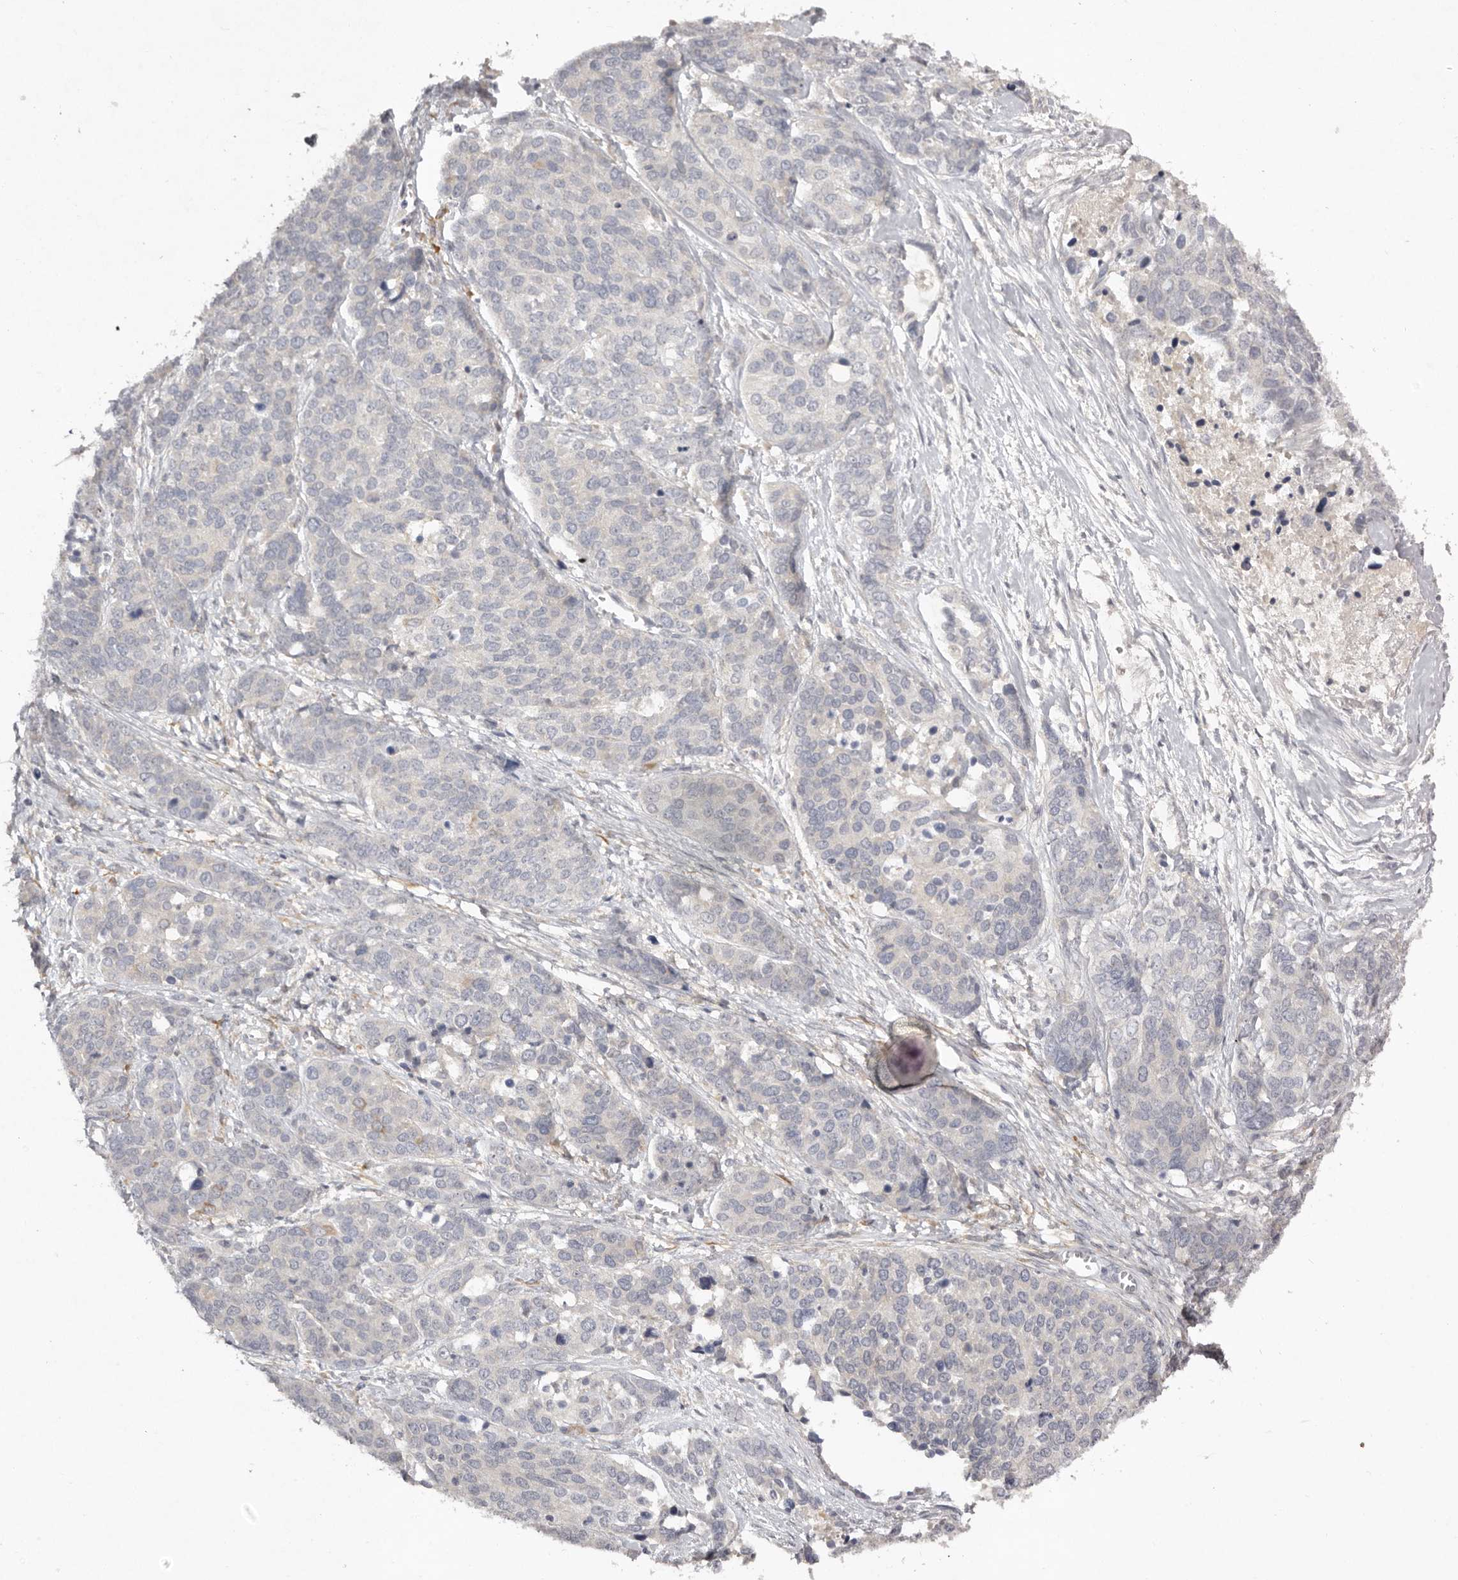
{"staining": {"intensity": "negative", "quantity": "none", "location": "none"}, "tissue": "ovarian cancer", "cell_type": "Tumor cells", "image_type": "cancer", "snomed": [{"axis": "morphology", "description": "Cystadenocarcinoma, serous, NOS"}, {"axis": "topography", "description": "Ovary"}], "caption": "This is a micrograph of immunohistochemistry (IHC) staining of serous cystadenocarcinoma (ovarian), which shows no positivity in tumor cells.", "gene": "SCUBE2", "patient": {"sex": "female", "age": 44}}